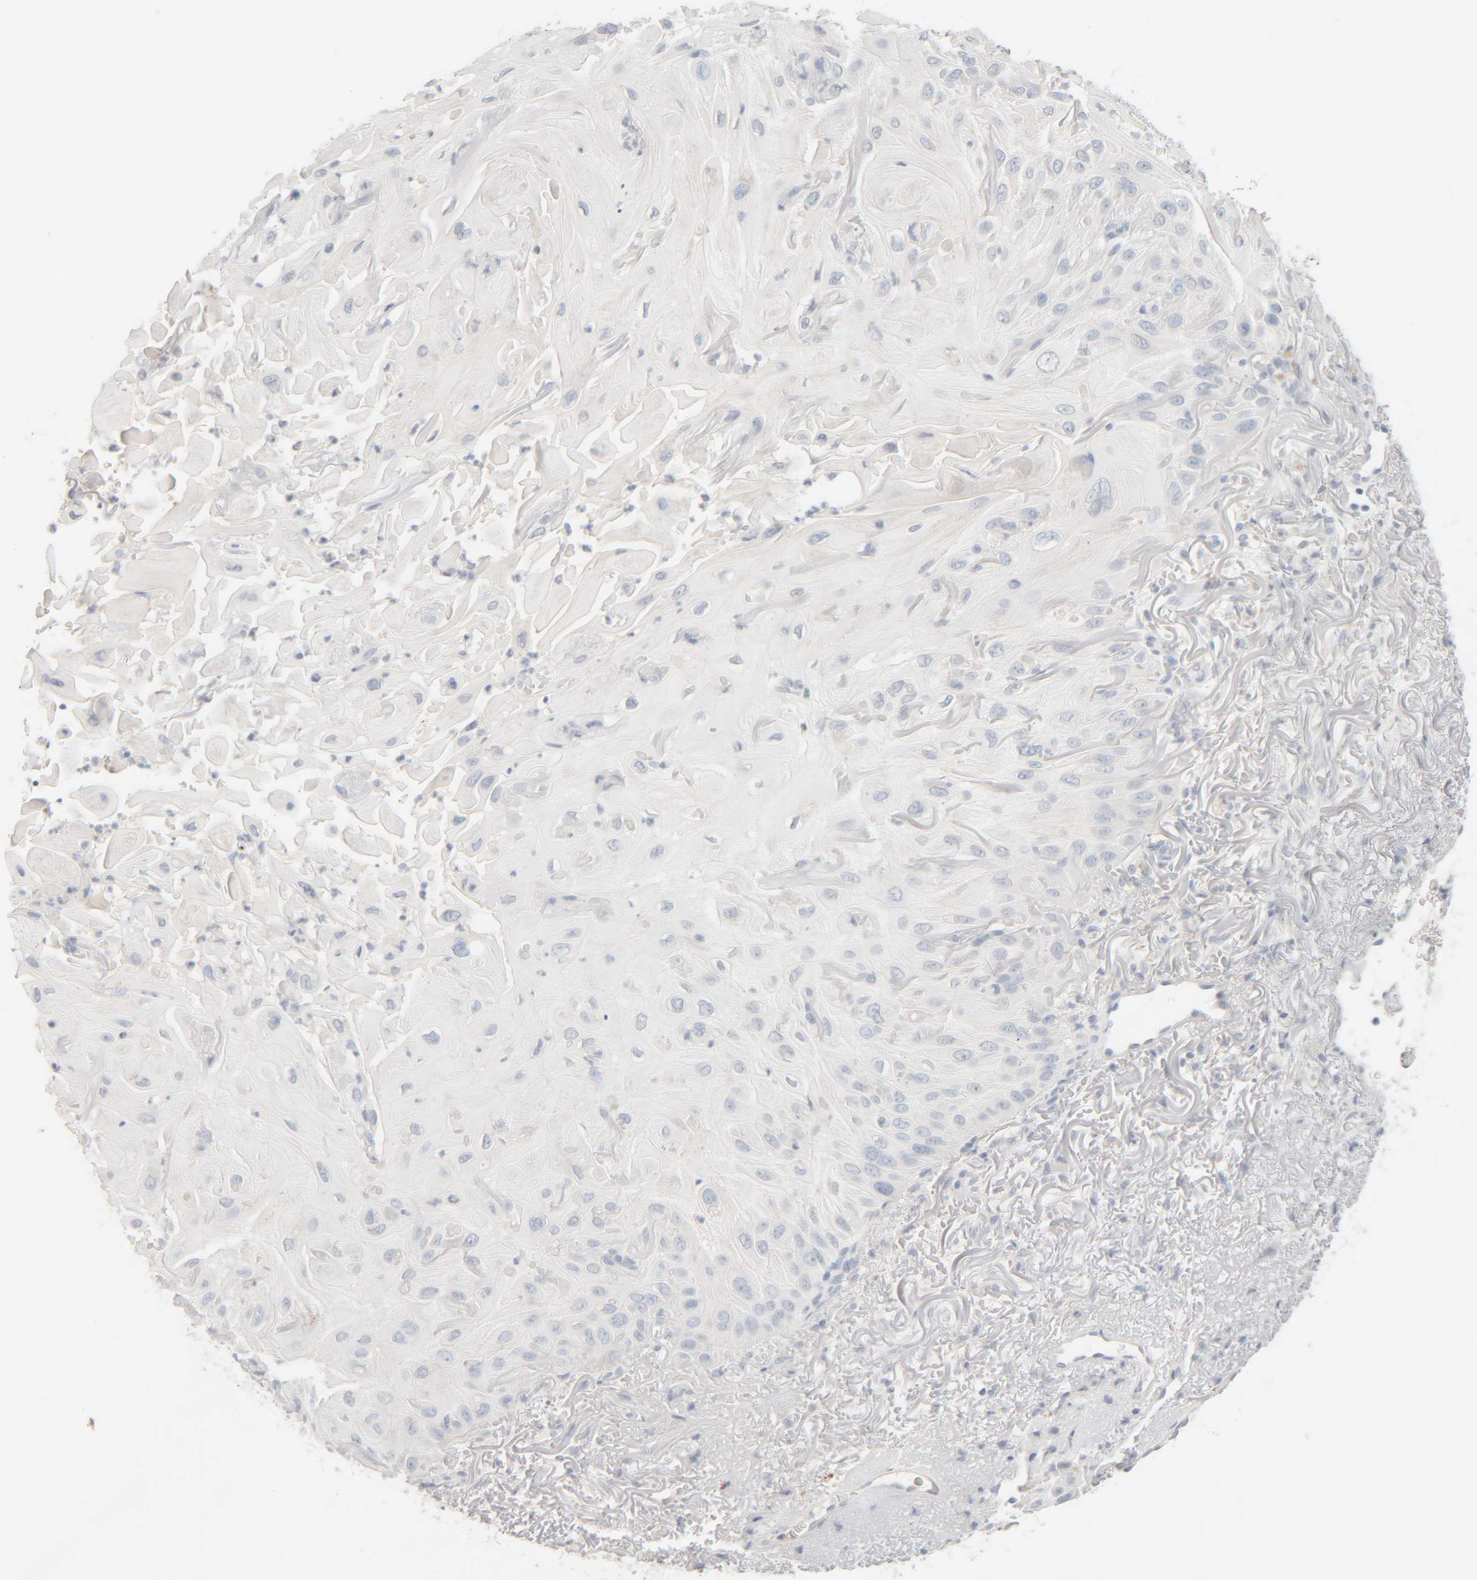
{"staining": {"intensity": "negative", "quantity": "none", "location": "none"}, "tissue": "skin cancer", "cell_type": "Tumor cells", "image_type": "cancer", "snomed": [{"axis": "morphology", "description": "Squamous cell carcinoma, NOS"}, {"axis": "topography", "description": "Skin"}], "caption": "Tumor cells are negative for protein expression in human squamous cell carcinoma (skin).", "gene": "RIDA", "patient": {"sex": "female", "age": 77}}